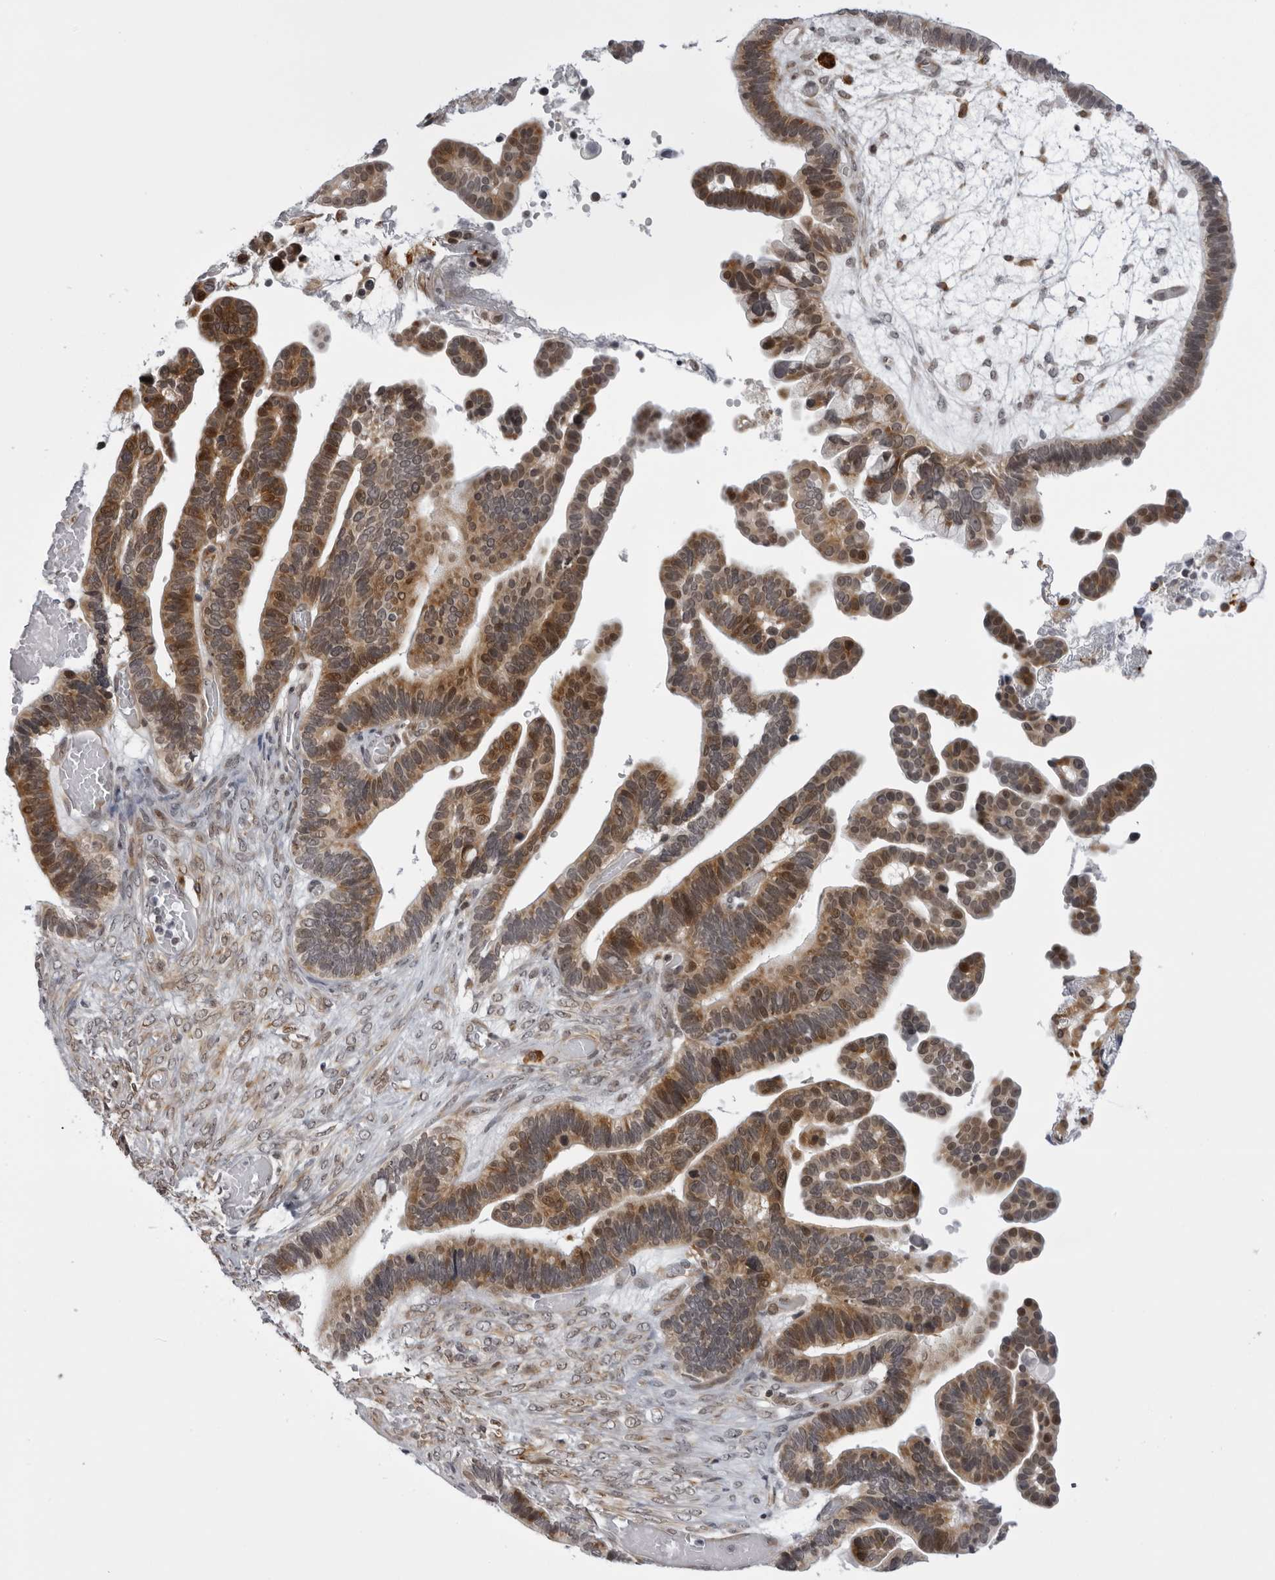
{"staining": {"intensity": "moderate", "quantity": ">75%", "location": "cytoplasmic/membranous,nuclear"}, "tissue": "ovarian cancer", "cell_type": "Tumor cells", "image_type": "cancer", "snomed": [{"axis": "morphology", "description": "Cystadenocarcinoma, serous, NOS"}, {"axis": "topography", "description": "Ovary"}], "caption": "Ovarian cancer was stained to show a protein in brown. There is medium levels of moderate cytoplasmic/membranous and nuclear positivity in about >75% of tumor cells.", "gene": "GCSAML", "patient": {"sex": "female", "age": 56}}